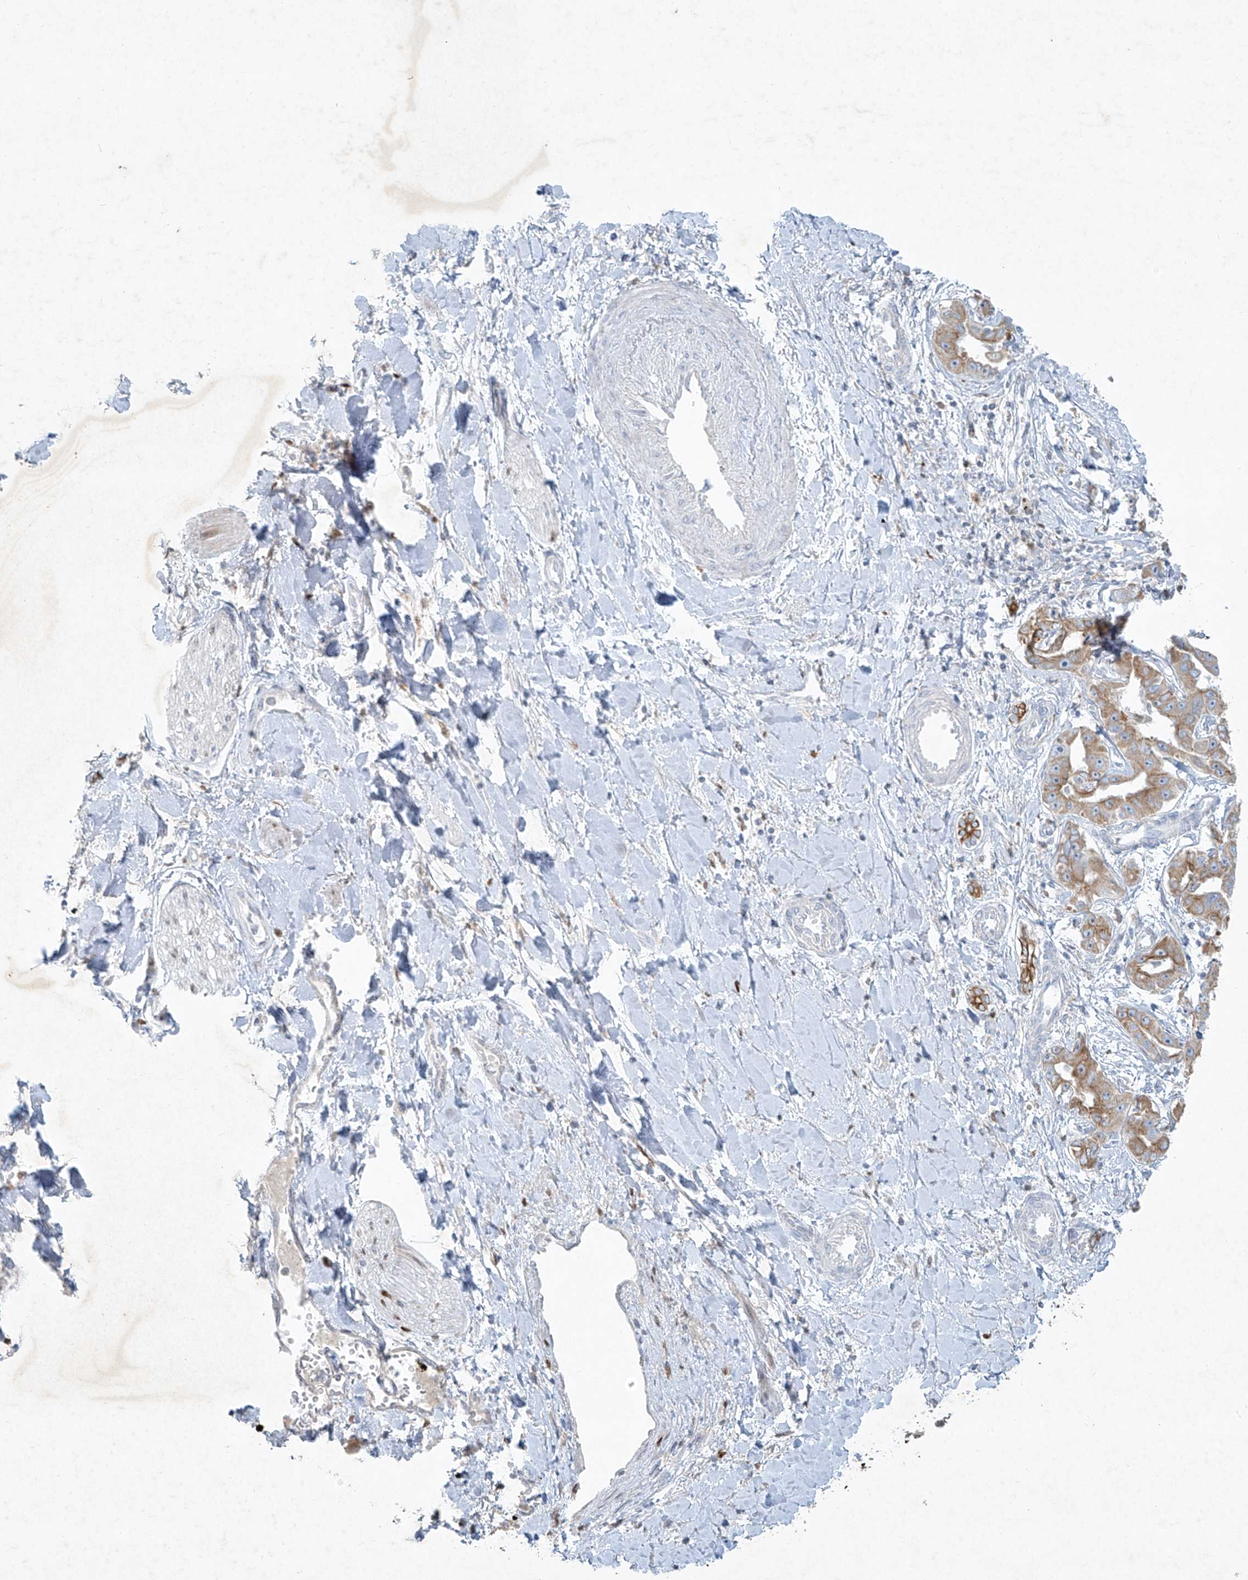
{"staining": {"intensity": "moderate", "quantity": "25%-75%", "location": "cytoplasmic/membranous"}, "tissue": "liver cancer", "cell_type": "Tumor cells", "image_type": "cancer", "snomed": [{"axis": "morphology", "description": "Cholangiocarcinoma"}, {"axis": "topography", "description": "Liver"}], "caption": "The histopathology image displays staining of liver cancer, revealing moderate cytoplasmic/membranous protein expression (brown color) within tumor cells. (DAB (3,3'-diaminobenzidine) IHC, brown staining for protein, blue staining for nuclei).", "gene": "TUBE1", "patient": {"sex": "male", "age": 59}}